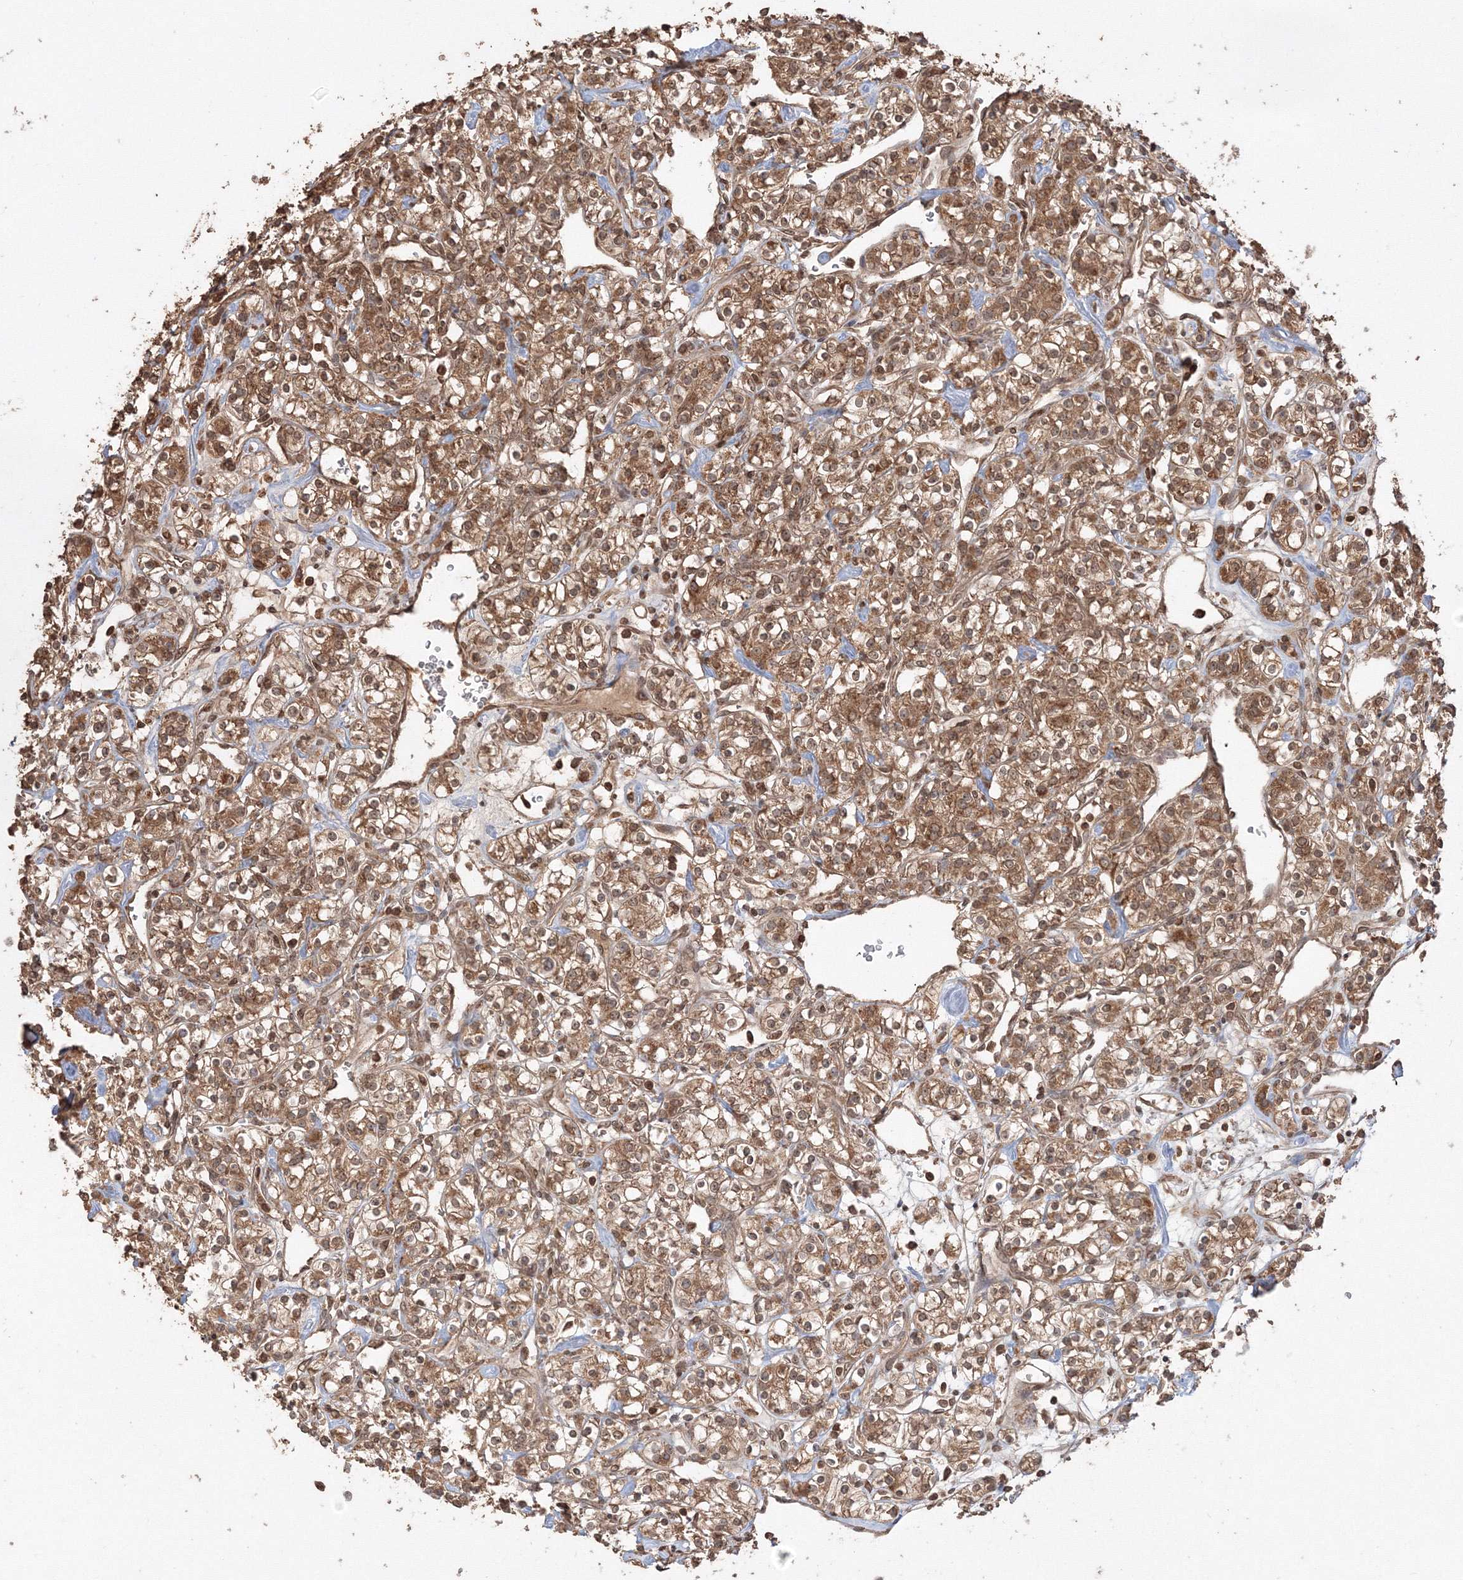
{"staining": {"intensity": "moderate", "quantity": ">75%", "location": "cytoplasmic/membranous"}, "tissue": "renal cancer", "cell_type": "Tumor cells", "image_type": "cancer", "snomed": [{"axis": "morphology", "description": "Adenocarcinoma, NOS"}, {"axis": "topography", "description": "Kidney"}], "caption": "A high-resolution histopathology image shows immunohistochemistry (IHC) staining of renal cancer (adenocarcinoma), which exhibits moderate cytoplasmic/membranous positivity in approximately >75% of tumor cells. (Stains: DAB (3,3'-diaminobenzidine) in brown, nuclei in blue, Microscopy: brightfield microscopy at high magnification).", "gene": "CCDC122", "patient": {"sex": "male", "age": 77}}